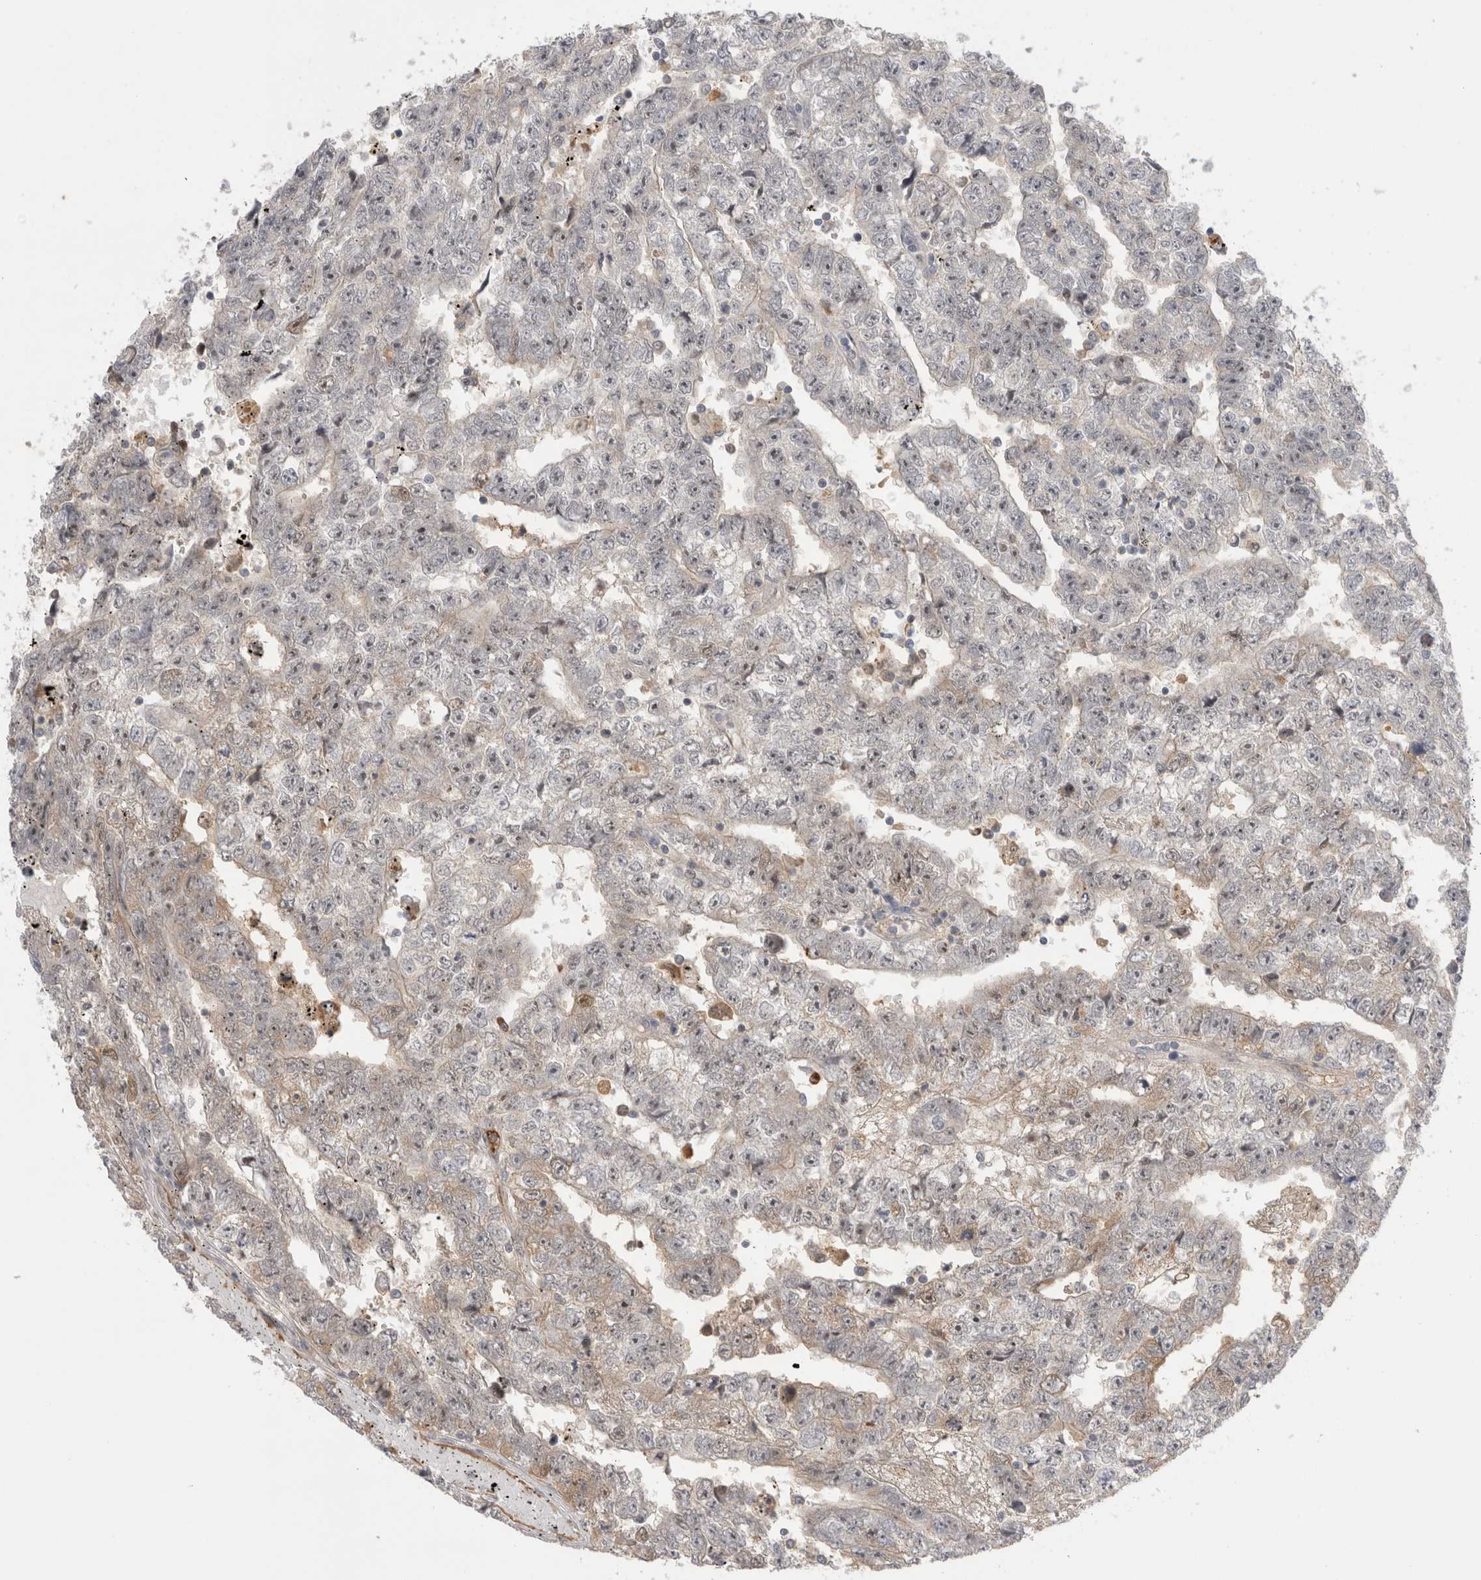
{"staining": {"intensity": "weak", "quantity": "<25%", "location": "cytoplasmic/membranous,nuclear"}, "tissue": "testis cancer", "cell_type": "Tumor cells", "image_type": "cancer", "snomed": [{"axis": "morphology", "description": "Carcinoma, Embryonal, NOS"}, {"axis": "topography", "description": "Testis"}], "caption": "Human testis embryonal carcinoma stained for a protein using immunohistochemistry shows no positivity in tumor cells.", "gene": "ZNF24", "patient": {"sex": "male", "age": 25}}